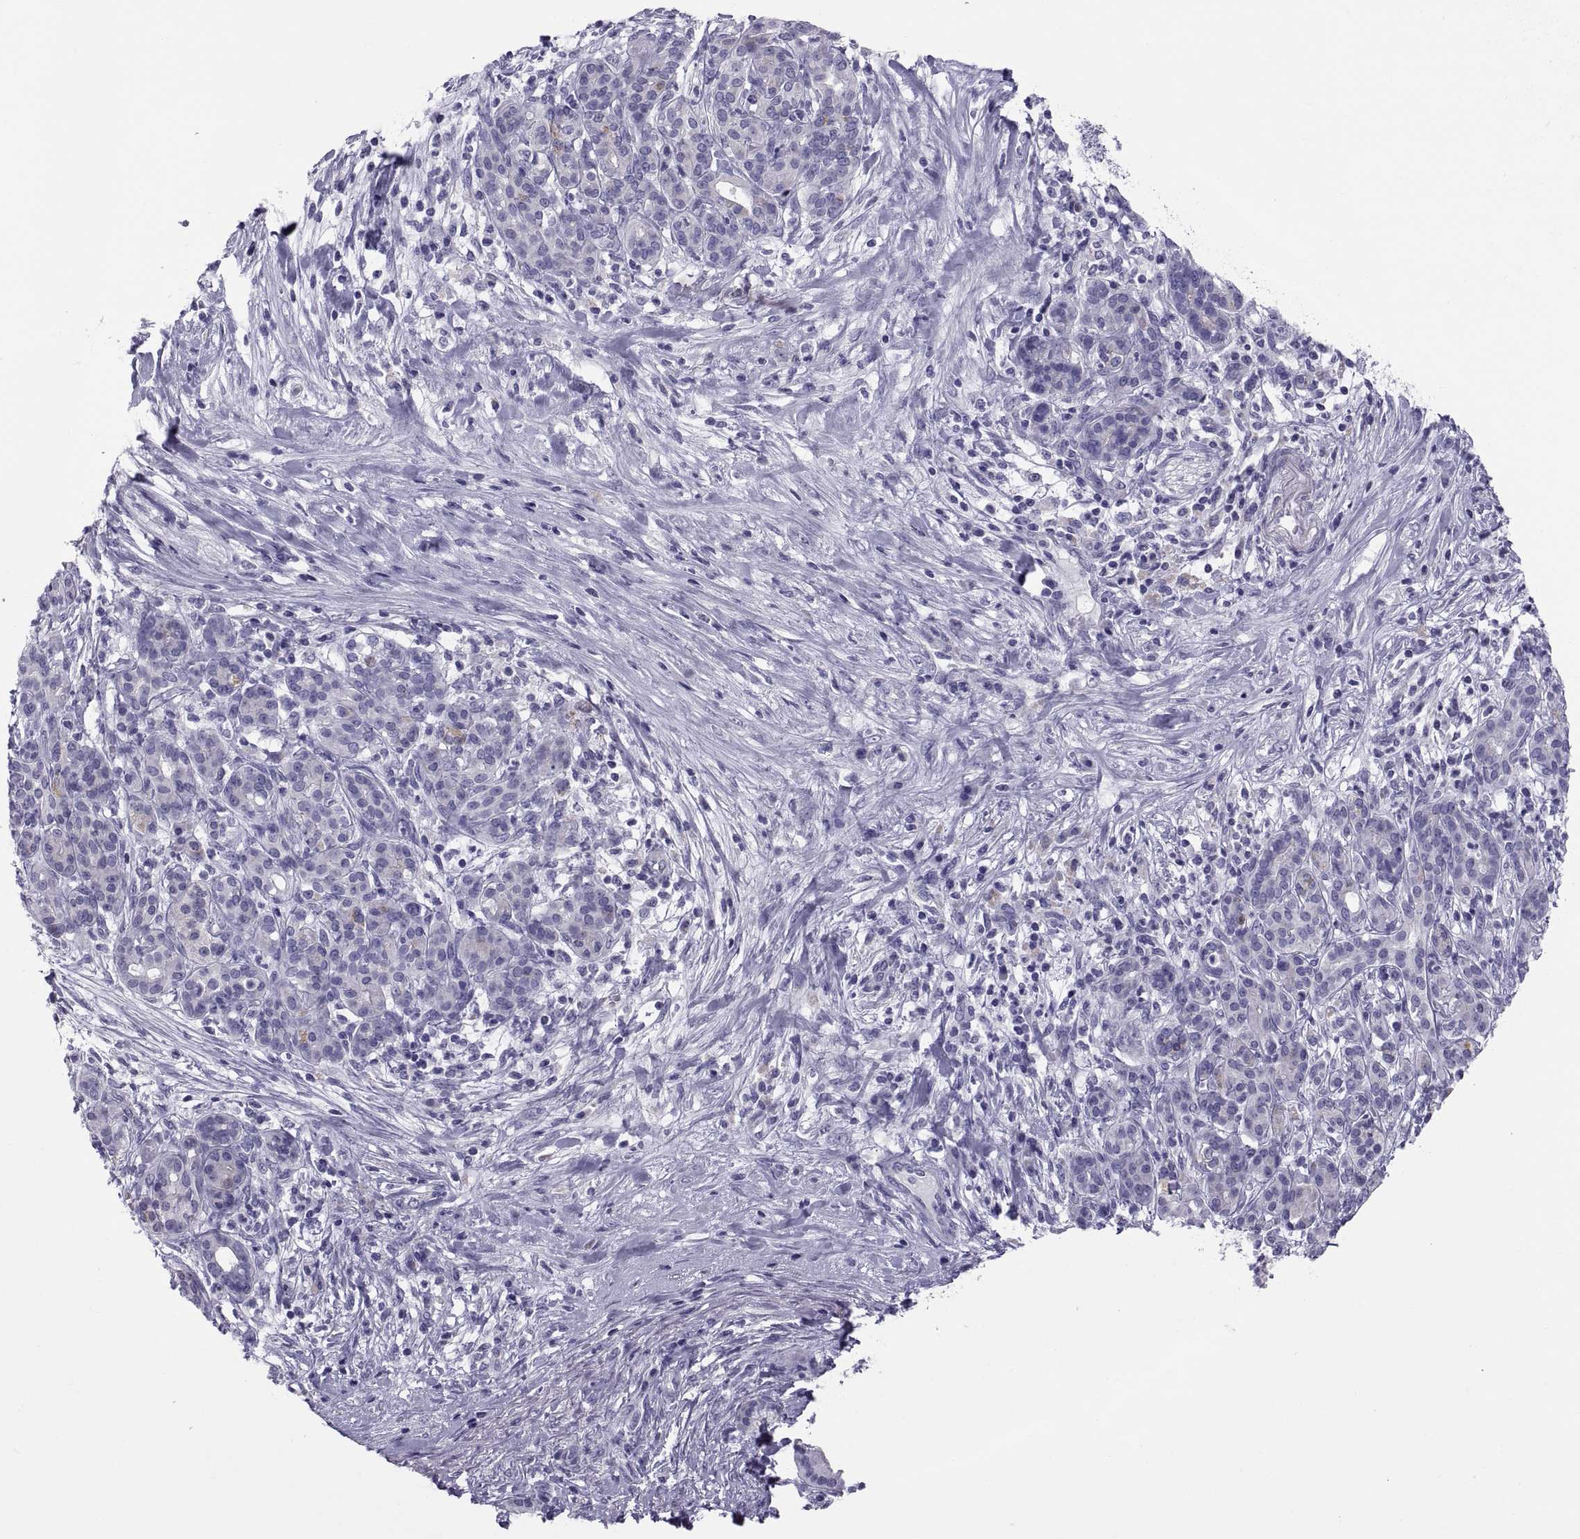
{"staining": {"intensity": "negative", "quantity": "none", "location": "none"}, "tissue": "pancreatic cancer", "cell_type": "Tumor cells", "image_type": "cancer", "snomed": [{"axis": "morphology", "description": "Adenocarcinoma, NOS"}, {"axis": "topography", "description": "Pancreas"}], "caption": "Photomicrograph shows no significant protein positivity in tumor cells of pancreatic adenocarcinoma.", "gene": "RNASE12", "patient": {"sex": "male", "age": 44}}